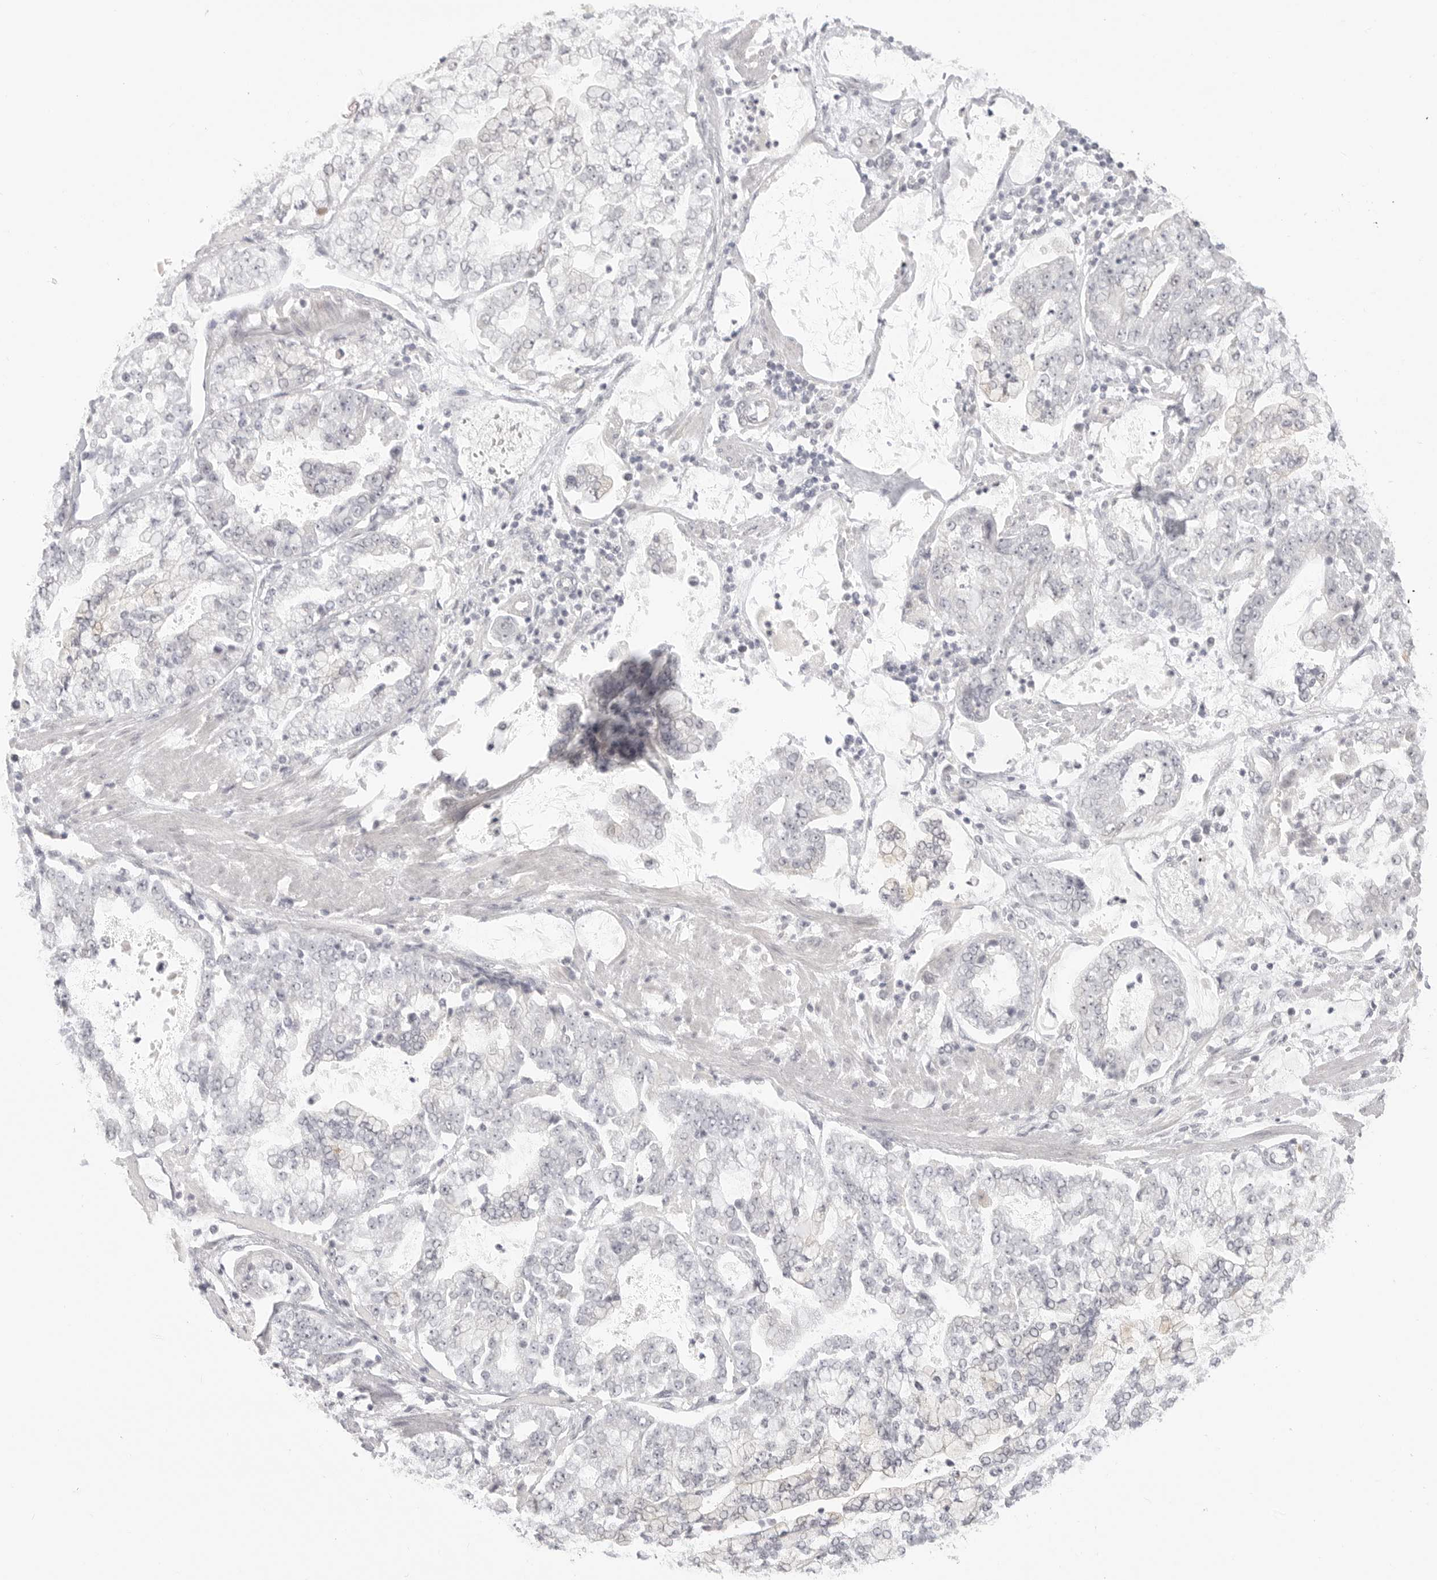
{"staining": {"intensity": "negative", "quantity": "none", "location": "none"}, "tissue": "stomach cancer", "cell_type": "Tumor cells", "image_type": "cancer", "snomed": [{"axis": "morphology", "description": "Adenocarcinoma, NOS"}, {"axis": "topography", "description": "Stomach"}], "caption": "There is no significant positivity in tumor cells of stomach adenocarcinoma.", "gene": "KLK11", "patient": {"sex": "male", "age": 76}}